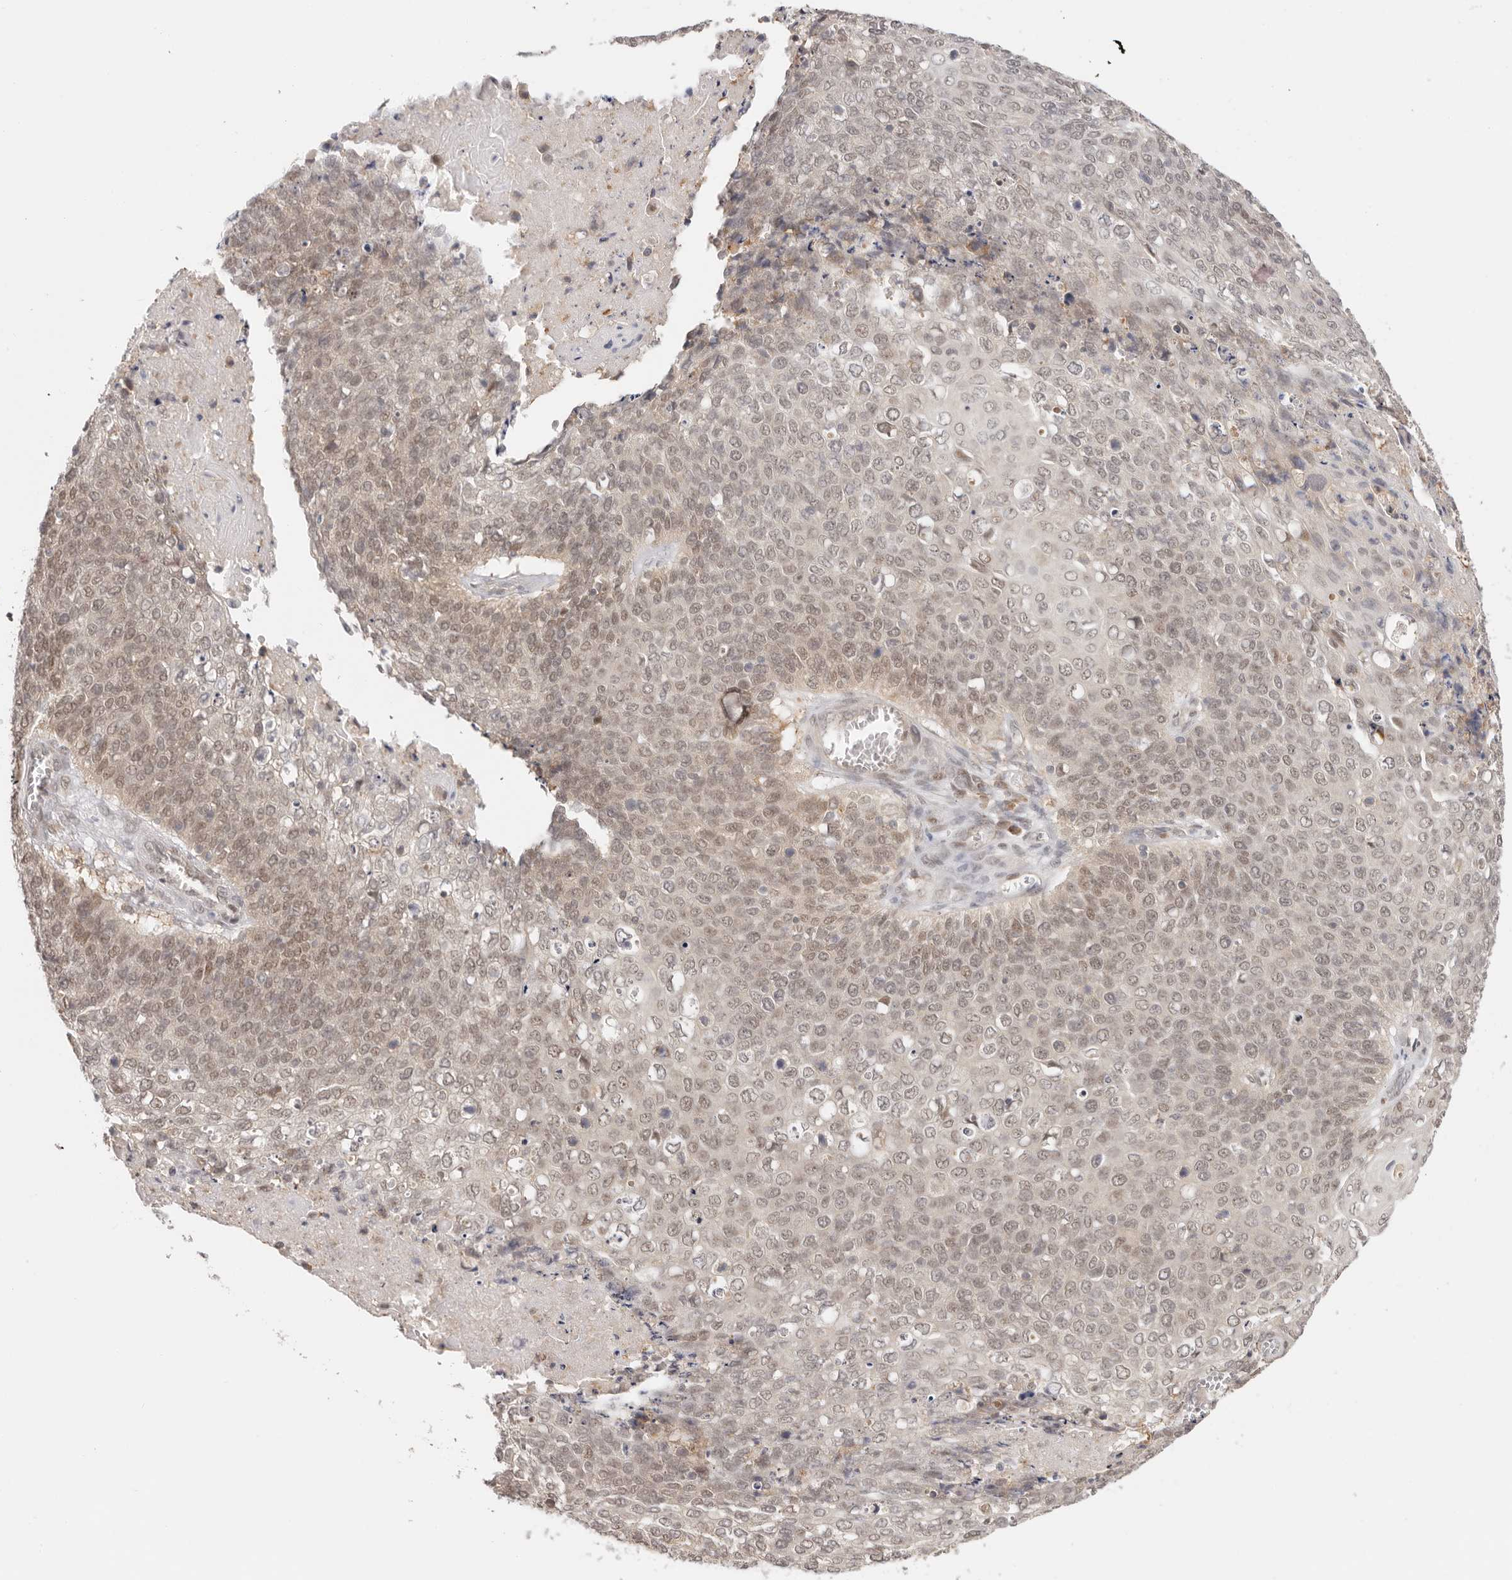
{"staining": {"intensity": "weak", "quantity": "25%-75%", "location": "nuclear"}, "tissue": "cervical cancer", "cell_type": "Tumor cells", "image_type": "cancer", "snomed": [{"axis": "morphology", "description": "Squamous cell carcinoma, NOS"}, {"axis": "topography", "description": "Cervix"}], "caption": "This histopathology image reveals immunohistochemistry (IHC) staining of cervical squamous cell carcinoma, with low weak nuclear positivity in about 25%-75% of tumor cells.", "gene": "LARP7", "patient": {"sex": "female", "age": 39}}